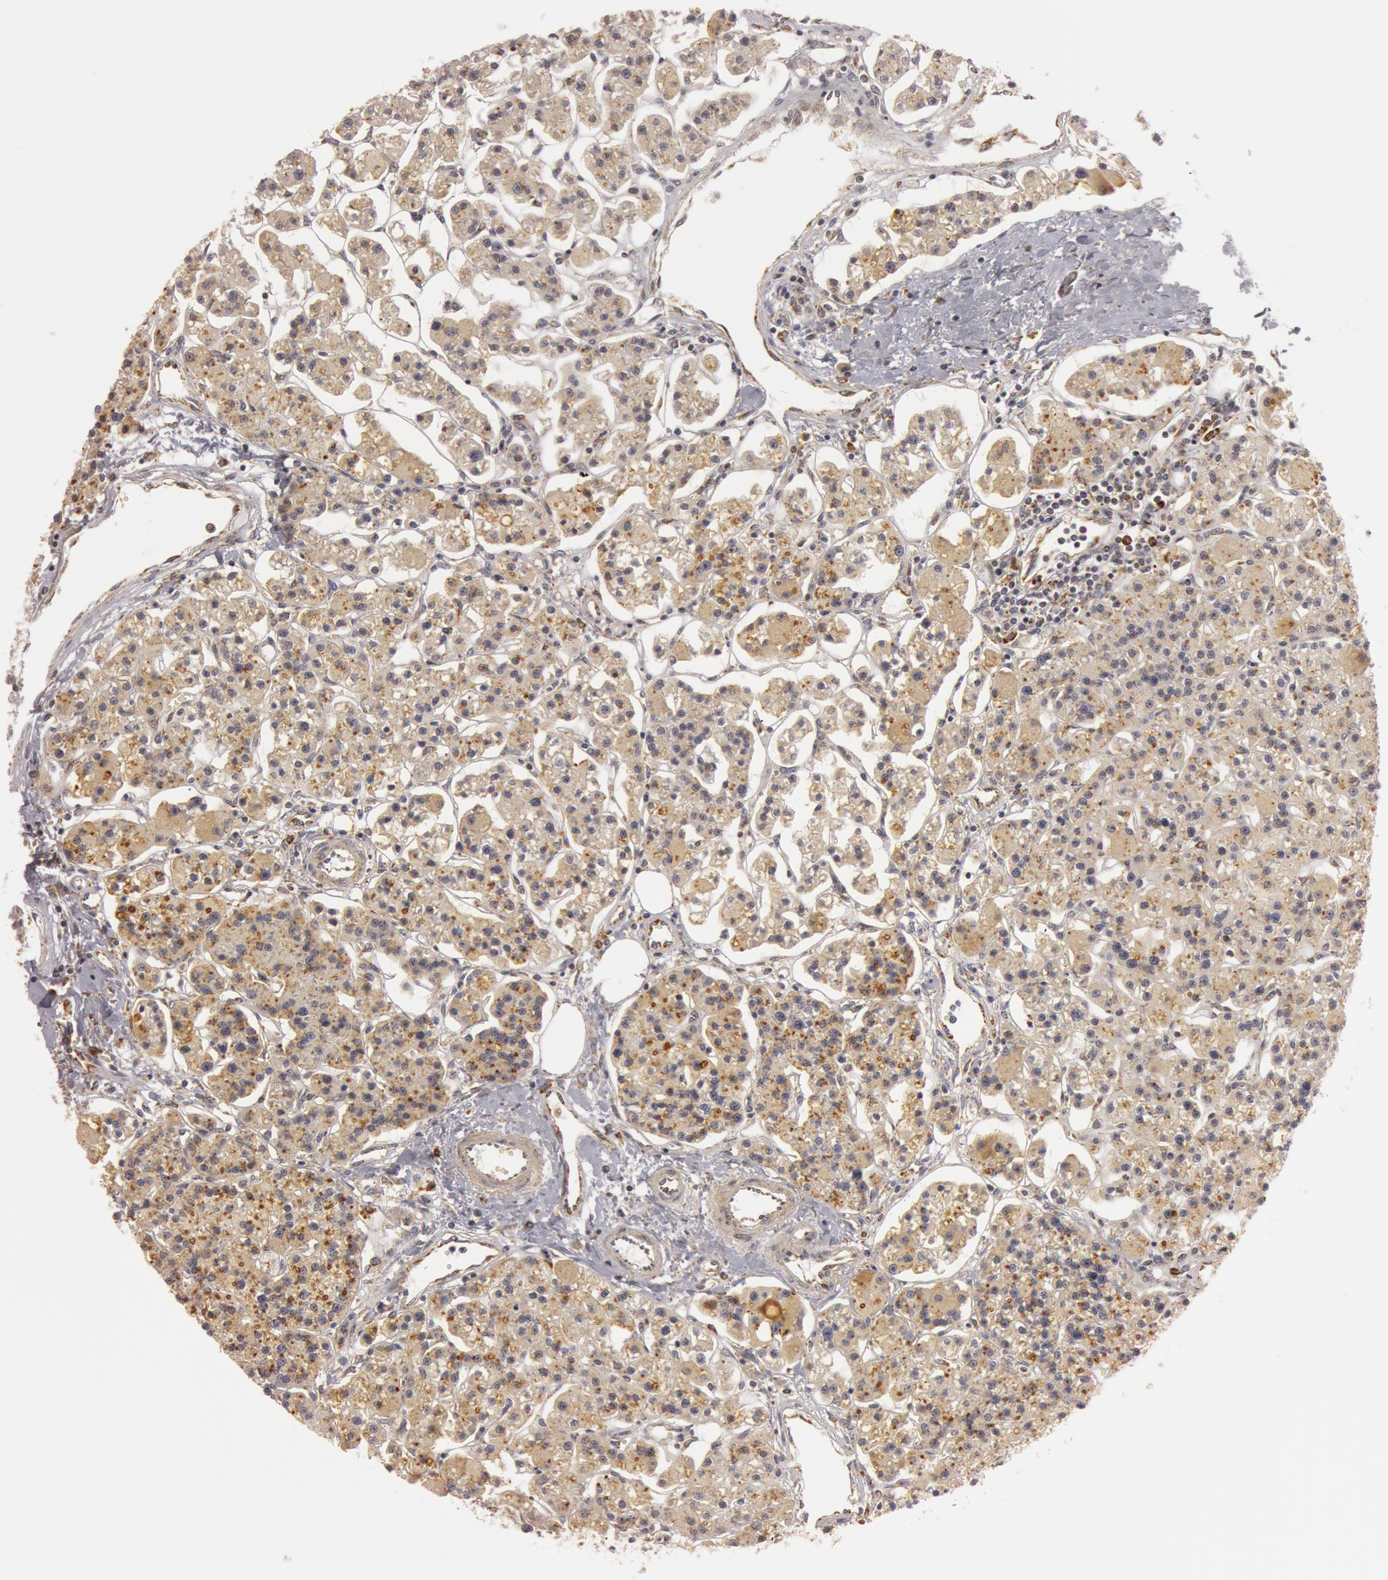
{"staining": {"intensity": "weak", "quantity": ">75%", "location": "cytoplasmic/membranous"}, "tissue": "parathyroid gland", "cell_type": "Glandular cells", "image_type": "normal", "snomed": [{"axis": "morphology", "description": "Normal tissue, NOS"}, {"axis": "topography", "description": "Parathyroid gland"}], "caption": "Approximately >75% of glandular cells in unremarkable parathyroid gland reveal weak cytoplasmic/membranous protein staining as visualized by brown immunohistochemical staining.", "gene": "C7", "patient": {"sex": "female", "age": 58}}